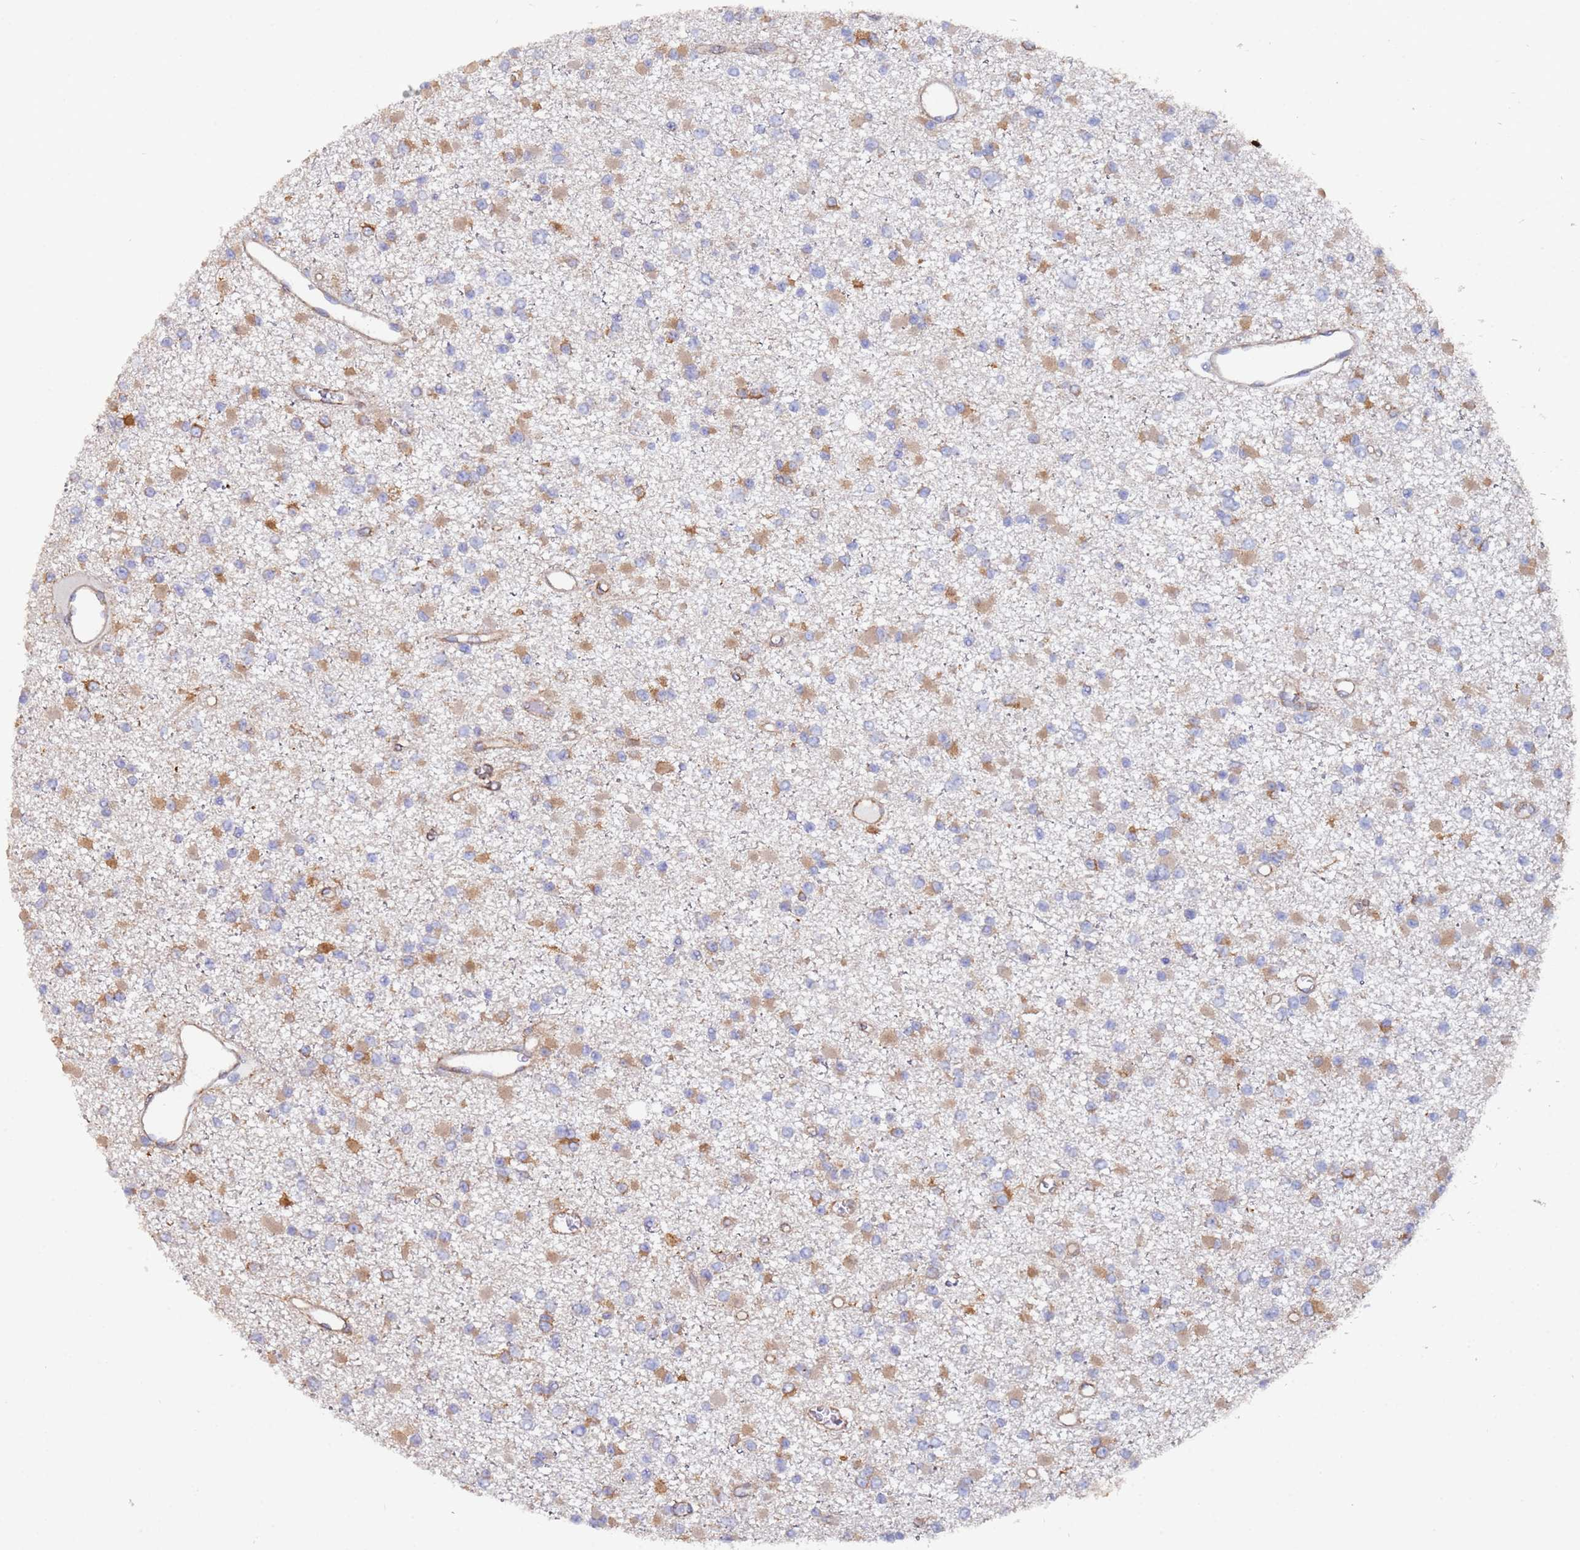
{"staining": {"intensity": "moderate", "quantity": "25%-75%", "location": "cytoplasmic/membranous"}, "tissue": "glioma", "cell_type": "Tumor cells", "image_type": "cancer", "snomed": [{"axis": "morphology", "description": "Glioma, malignant, Low grade"}, {"axis": "topography", "description": "Brain"}], "caption": "Immunohistochemical staining of human glioma displays medium levels of moderate cytoplasmic/membranous positivity in about 25%-75% of tumor cells.", "gene": "ZNF844", "patient": {"sex": "female", "age": 22}}